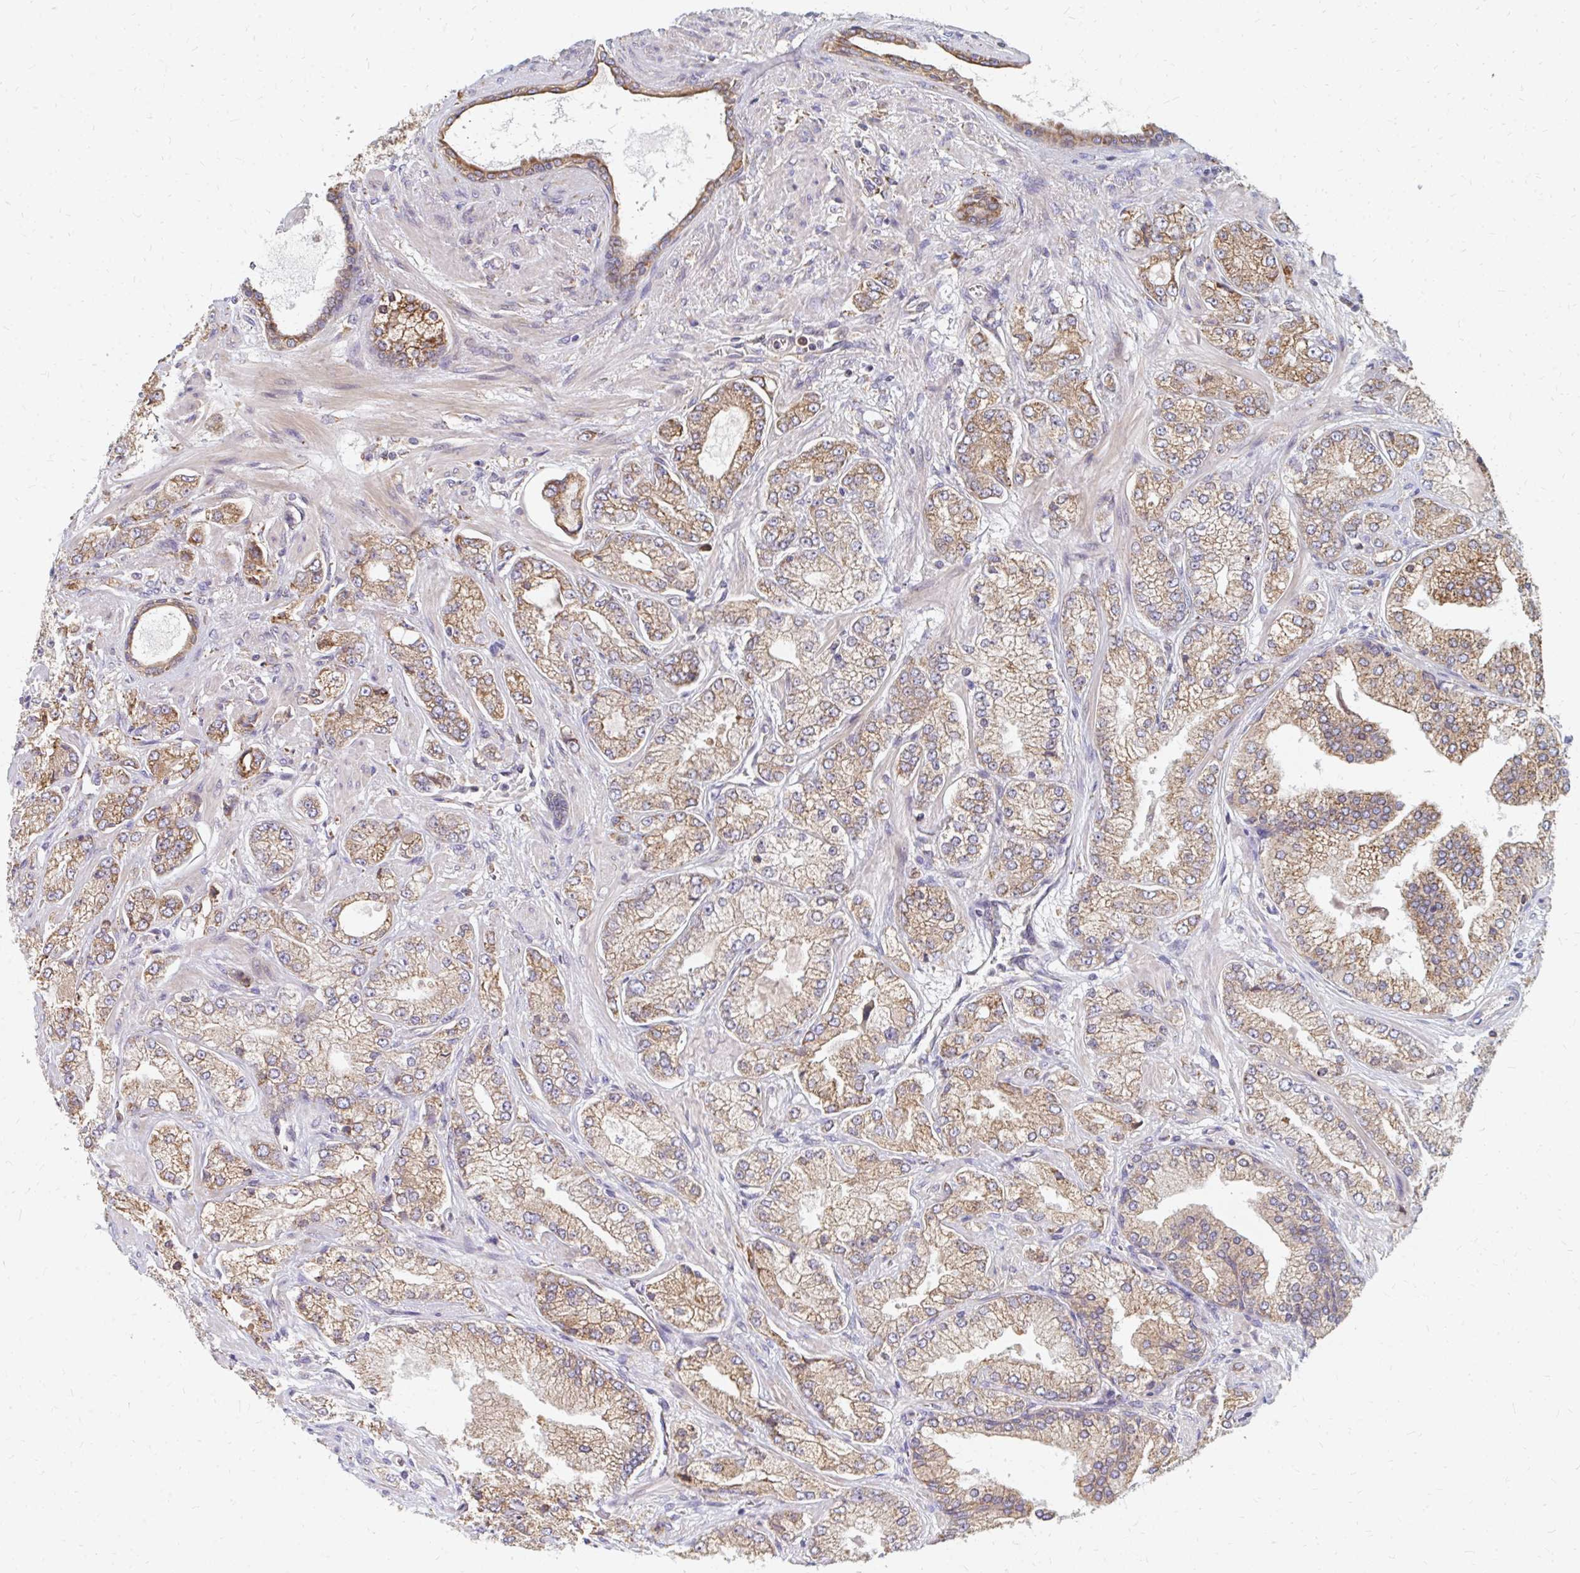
{"staining": {"intensity": "moderate", "quantity": "25%-75%", "location": "cytoplasmic/membranous"}, "tissue": "prostate cancer", "cell_type": "Tumor cells", "image_type": "cancer", "snomed": [{"axis": "morphology", "description": "Normal tissue, NOS"}, {"axis": "morphology", "description": "Adenocarcinoma, High grade"}, {"axis": "topography", "description": "Prostate"}, {"axis": "topography", "description": "Peripheral nerve tissue"}], "caption": "Immunohistochemical staining of human prostate cancer (high-grade adenocarcinoma) reveals medium levels of moderate cytoplasmic/membranous expression in approximately 25%-75% of tumor cells. (DAB (3,3'-diaminobenzidine) IHC, brown staining for protein, blue staining for nuclei).", "gene": "PPP1R13L", "patient": {"sex": "male", "age": 68}}